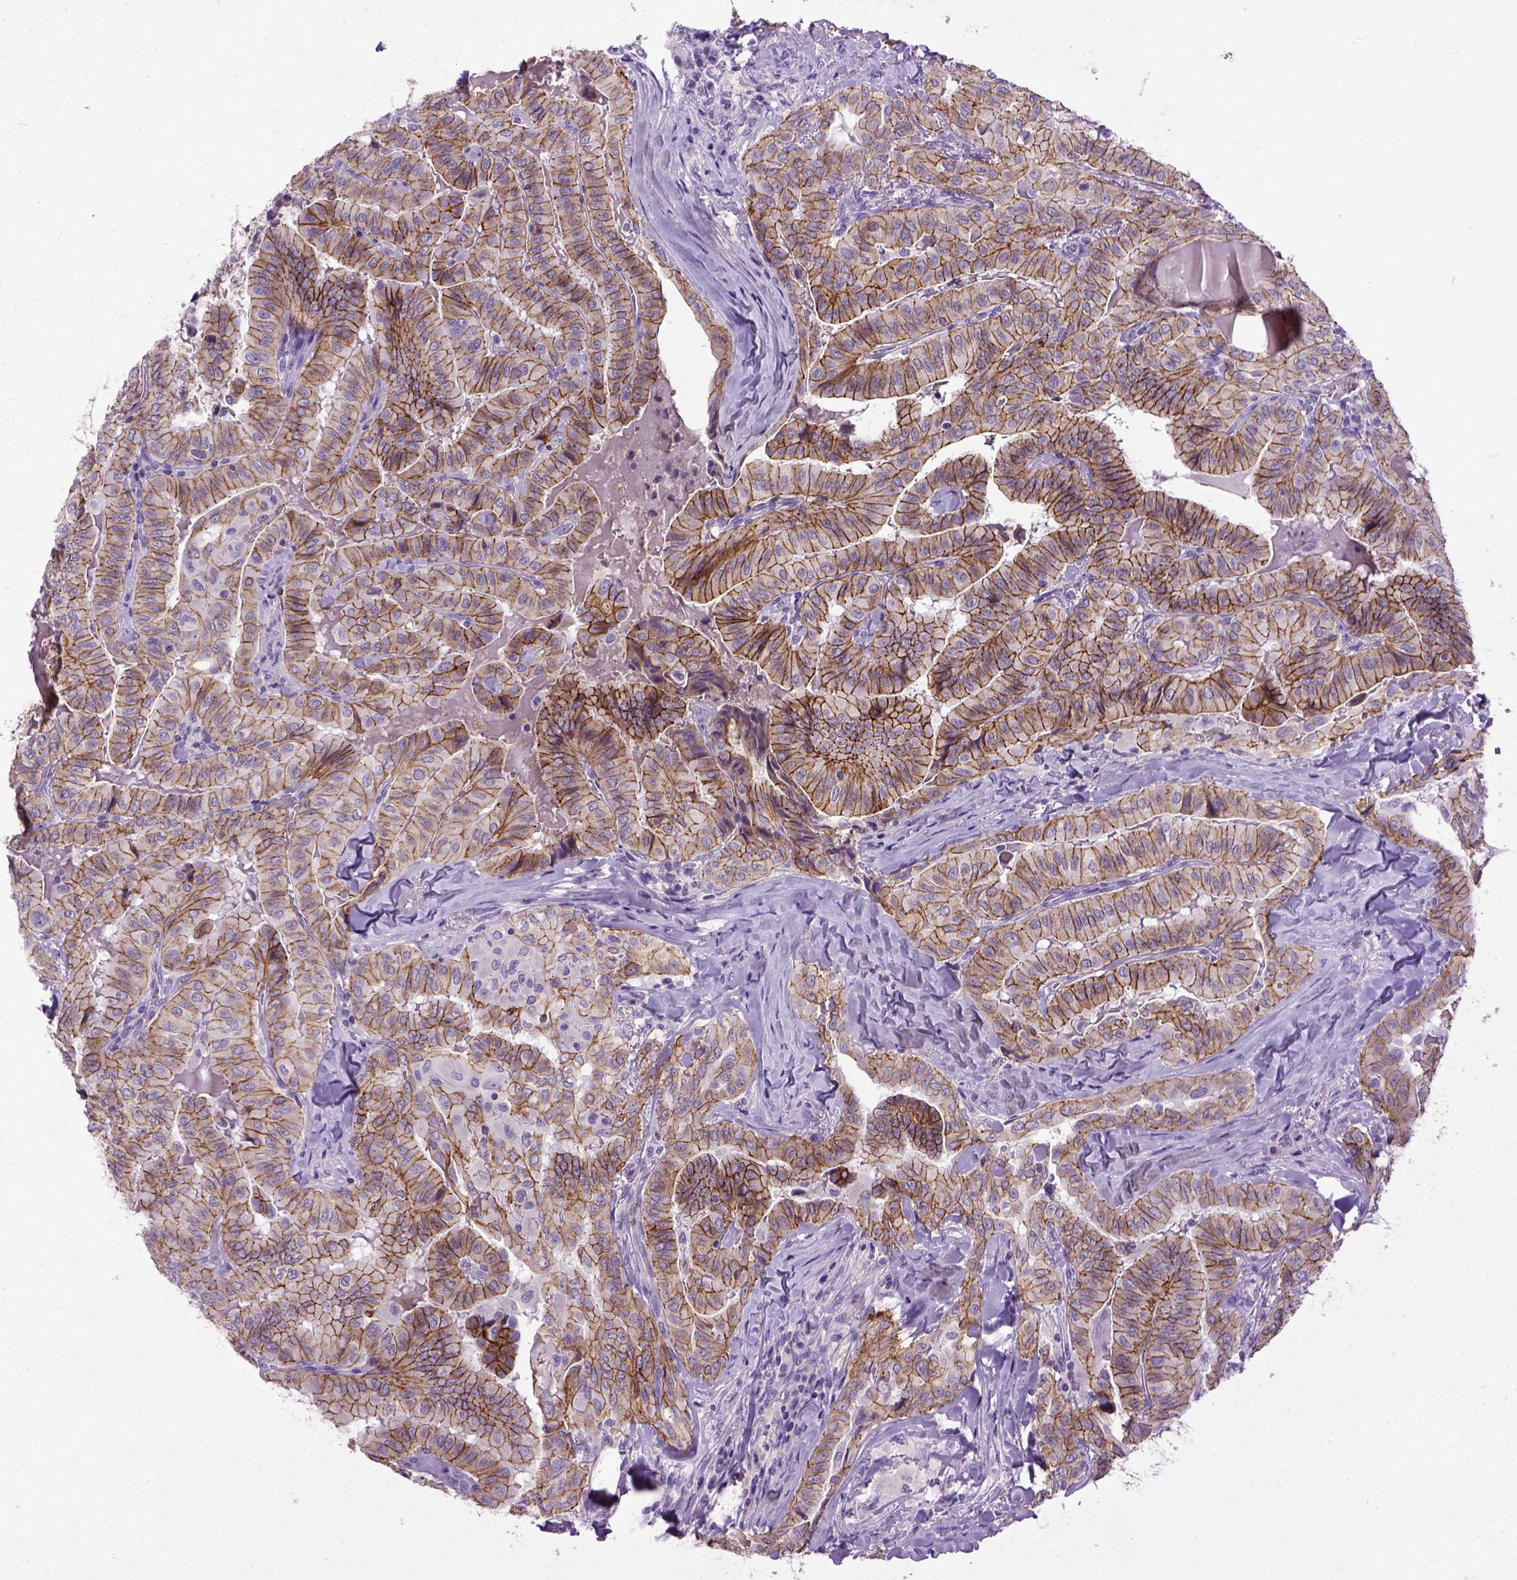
{"staining": {"intensity": "moderate", "quantity": ">75%", "location": "cytoplasmic/membranous"}, "tissue": "thyroid cancer", "cell_type": "Tumor cells", "image_type": "cancer", "snomed": [{"axis": "morphology", "description": "Papillary adenocarcinoma, NOS"}, {"axis": "topography", "description": "Thyroid gland"}], "caption": "Immunohistochemical staining of thyroid cancer (papillary adenocarcinoma) reveals medium levels of moderate cytoplasmic/membranous staining in about >75% of tumor cells.", "gene": "CDH1", "patient": {"sex": "female", "age": 68}}